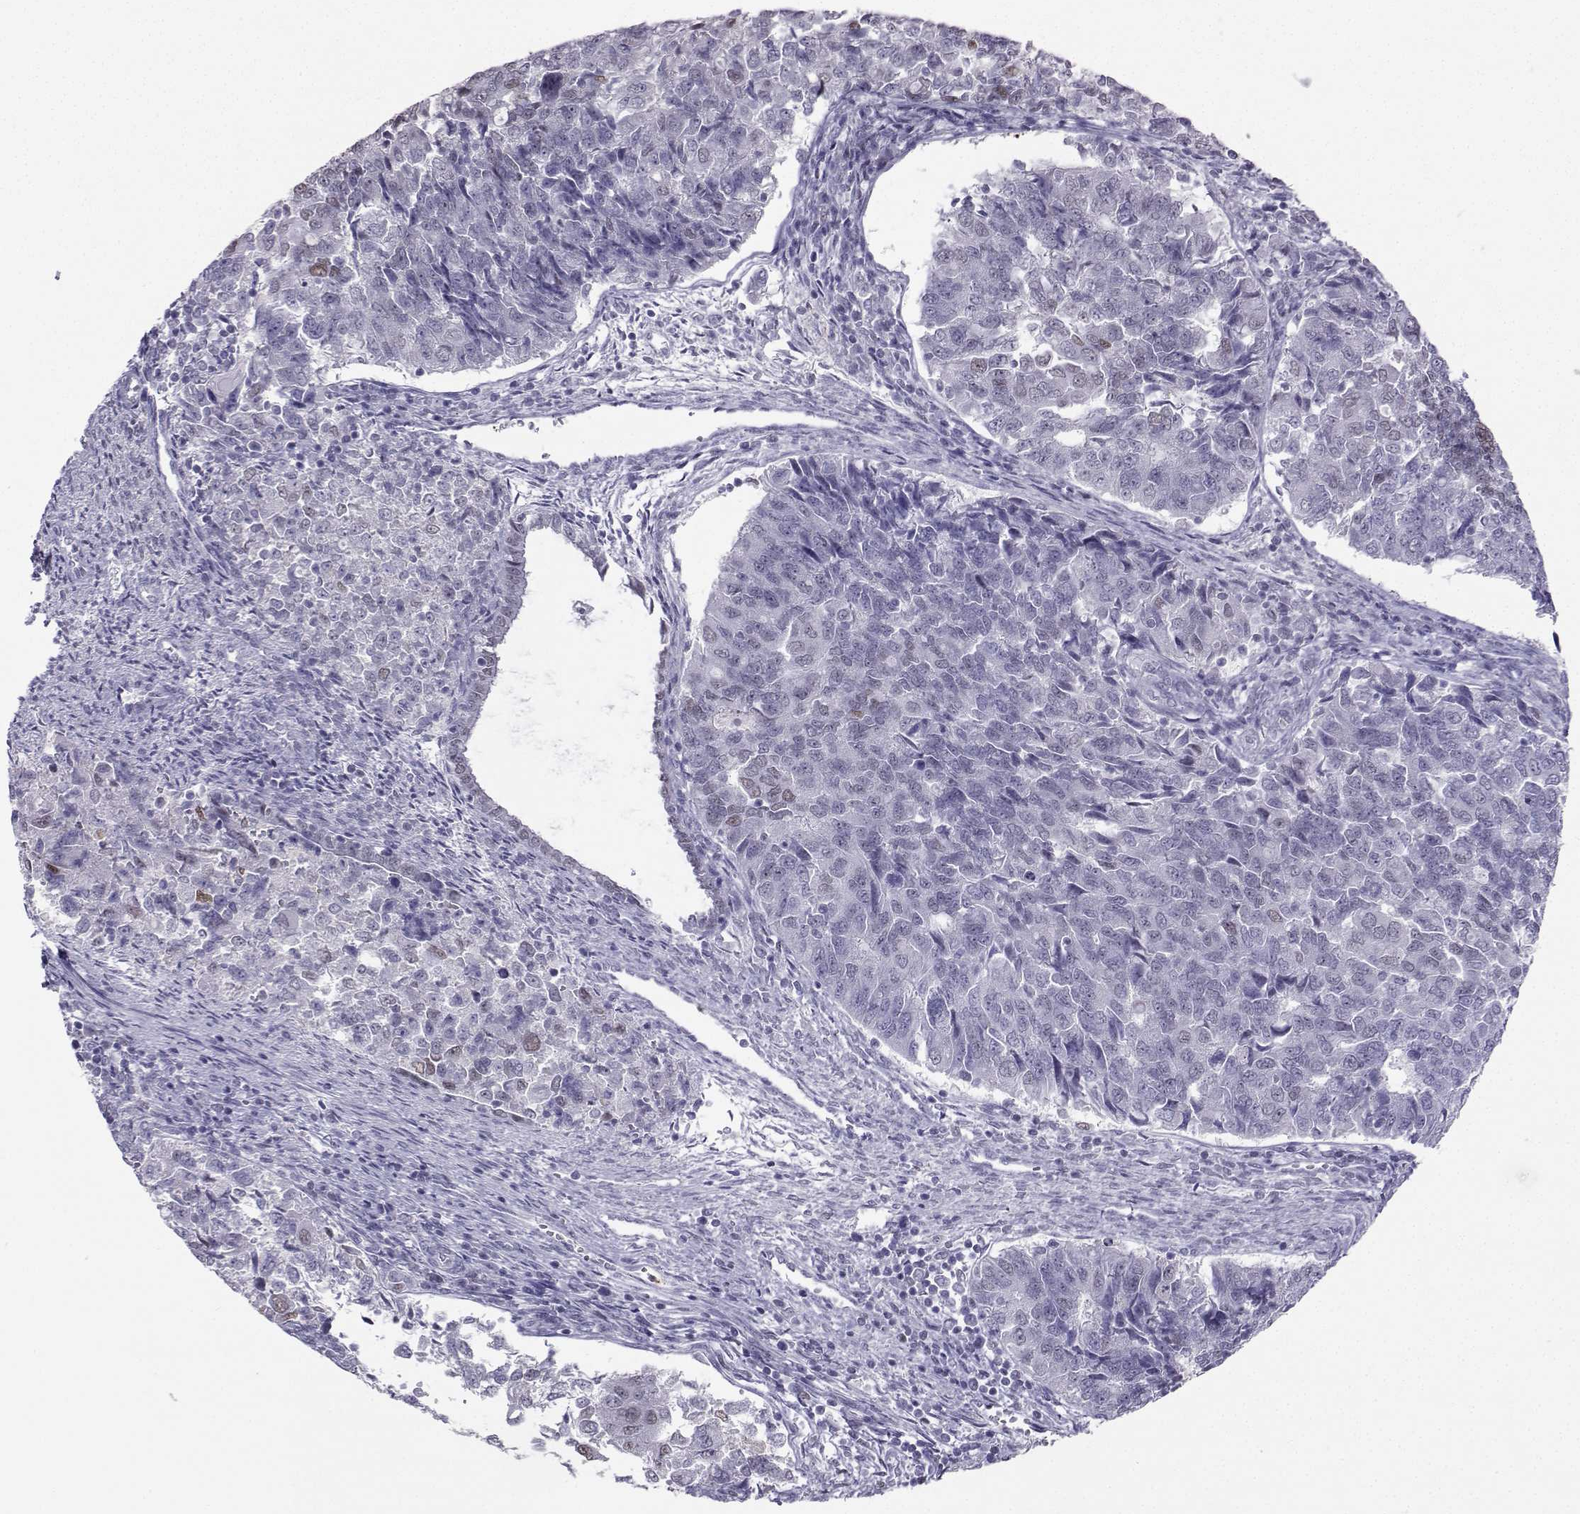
{"staining": {"intensity": "weak", "quantity": "<25%", "location": "nuclear"}, "tissue": "endometrial cancer", "cell_type": "Tumor cells", "image_type": "cancer", "snomed": [{"axis": "morphology", "description": "Adenocarcinoma, NOS"}, {"axis": "topography", "description": "Endometrium"}], "caption": "Immunohistochemistry photomicrograph of neoplastic tissue: human endometrial cancer (adenocarcinoma) stained with DAB demonstrates no significant protein expression in tumor cells.", "gene": "TEDC2", "patient": {"sex": "female", "age": 43}}